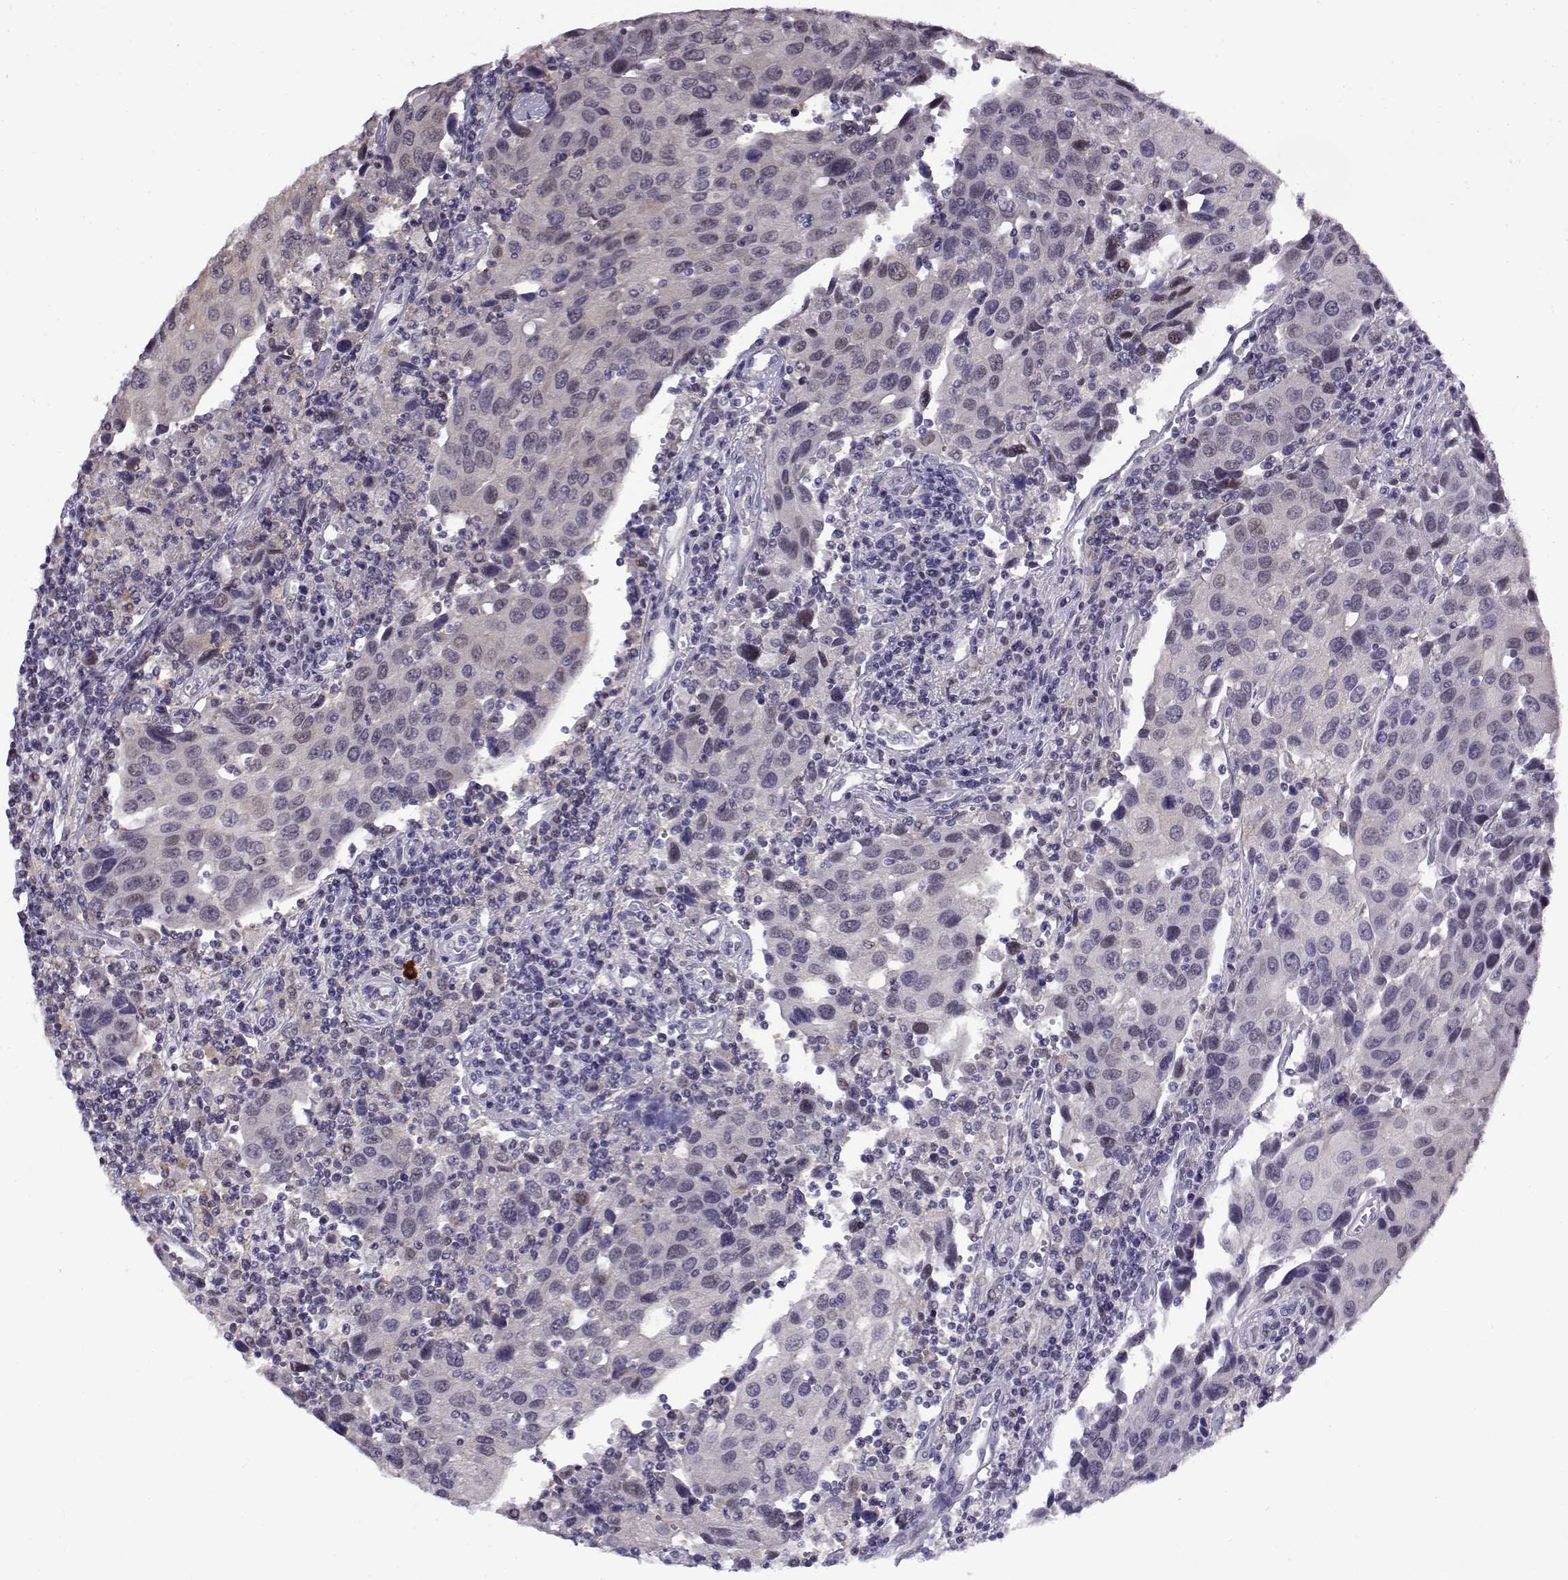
{"staining": {"intensity": "negative", "quantity": "none", "location": "none"}, "tissue": "urothelial cancer", "cell_type": "Tumor cells", "image_type": "cancer", "snomed": [{"axis": "morphology", "description": "Urothelial carcinoma, High grade"}, {"axis": "topography", "description": "Urinary bladder"}], "caption": "High power microscopy image of an immunohistochemistry histopathology image of urothelial cancer, revealing no significant staining in tumor cells.", "gene": "FEZF1", "patient": {"sex": "female", "age": 85}}